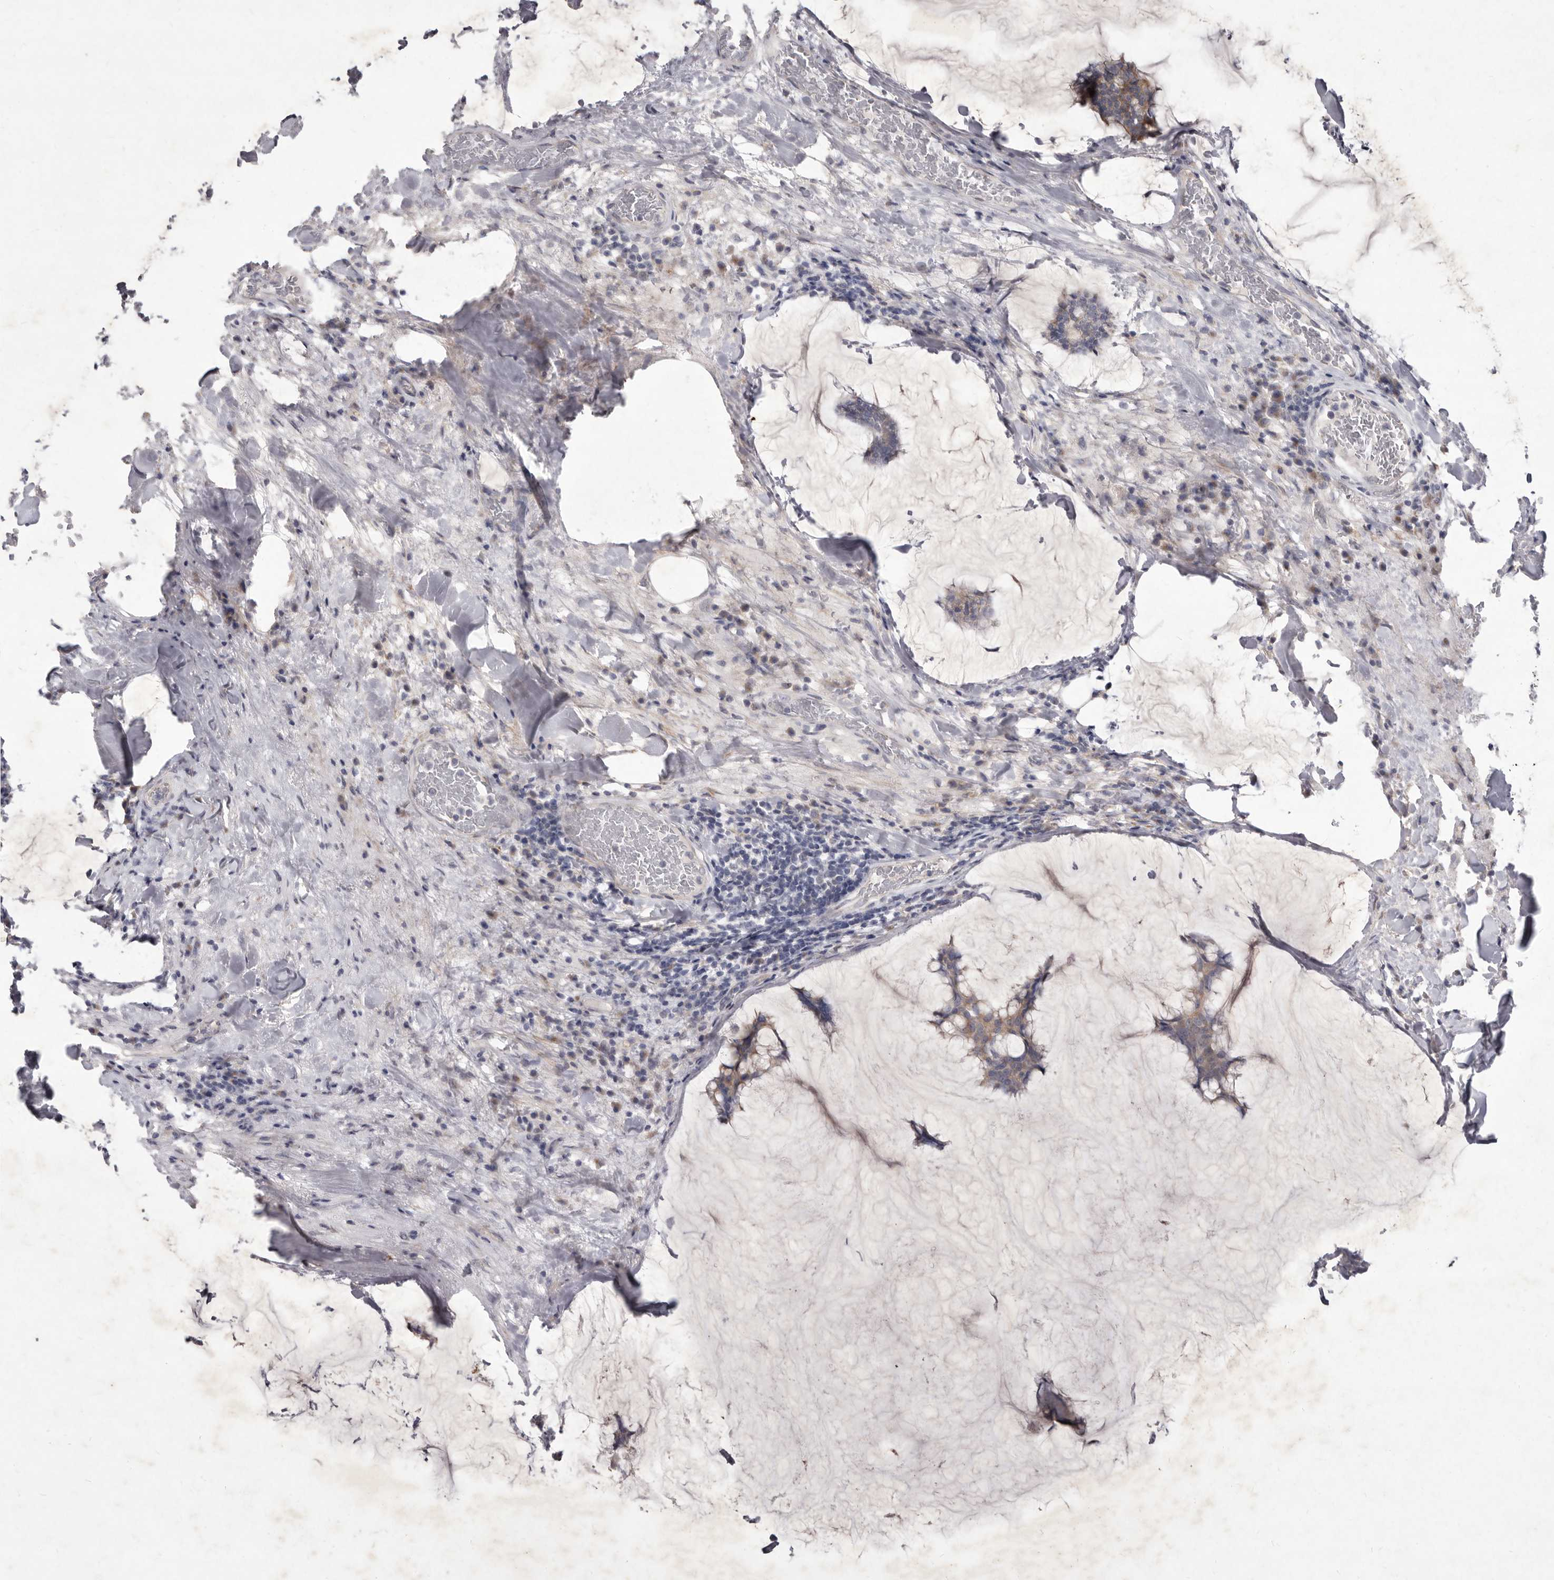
{"staining": {"intensity": "moderate", "quantity": "25%-75%", "location": "cytoplasmic/membranous"}, "tissue": "breast cancer", "cell_type": "Tumor cells", "image_type": "cancer", "snomed": [{"axis": "morphology", "description": "Duct carcinoma"}, {"axis": "topography", "description": "Breast"}], "caption": "Breast cancer (infiltrating ductal carcinoma) stained with a protein marker demonstrates moderate staining in tumor cells.", "gene": "P2RX6", "patient": {"sex": "female", "age": 93}}